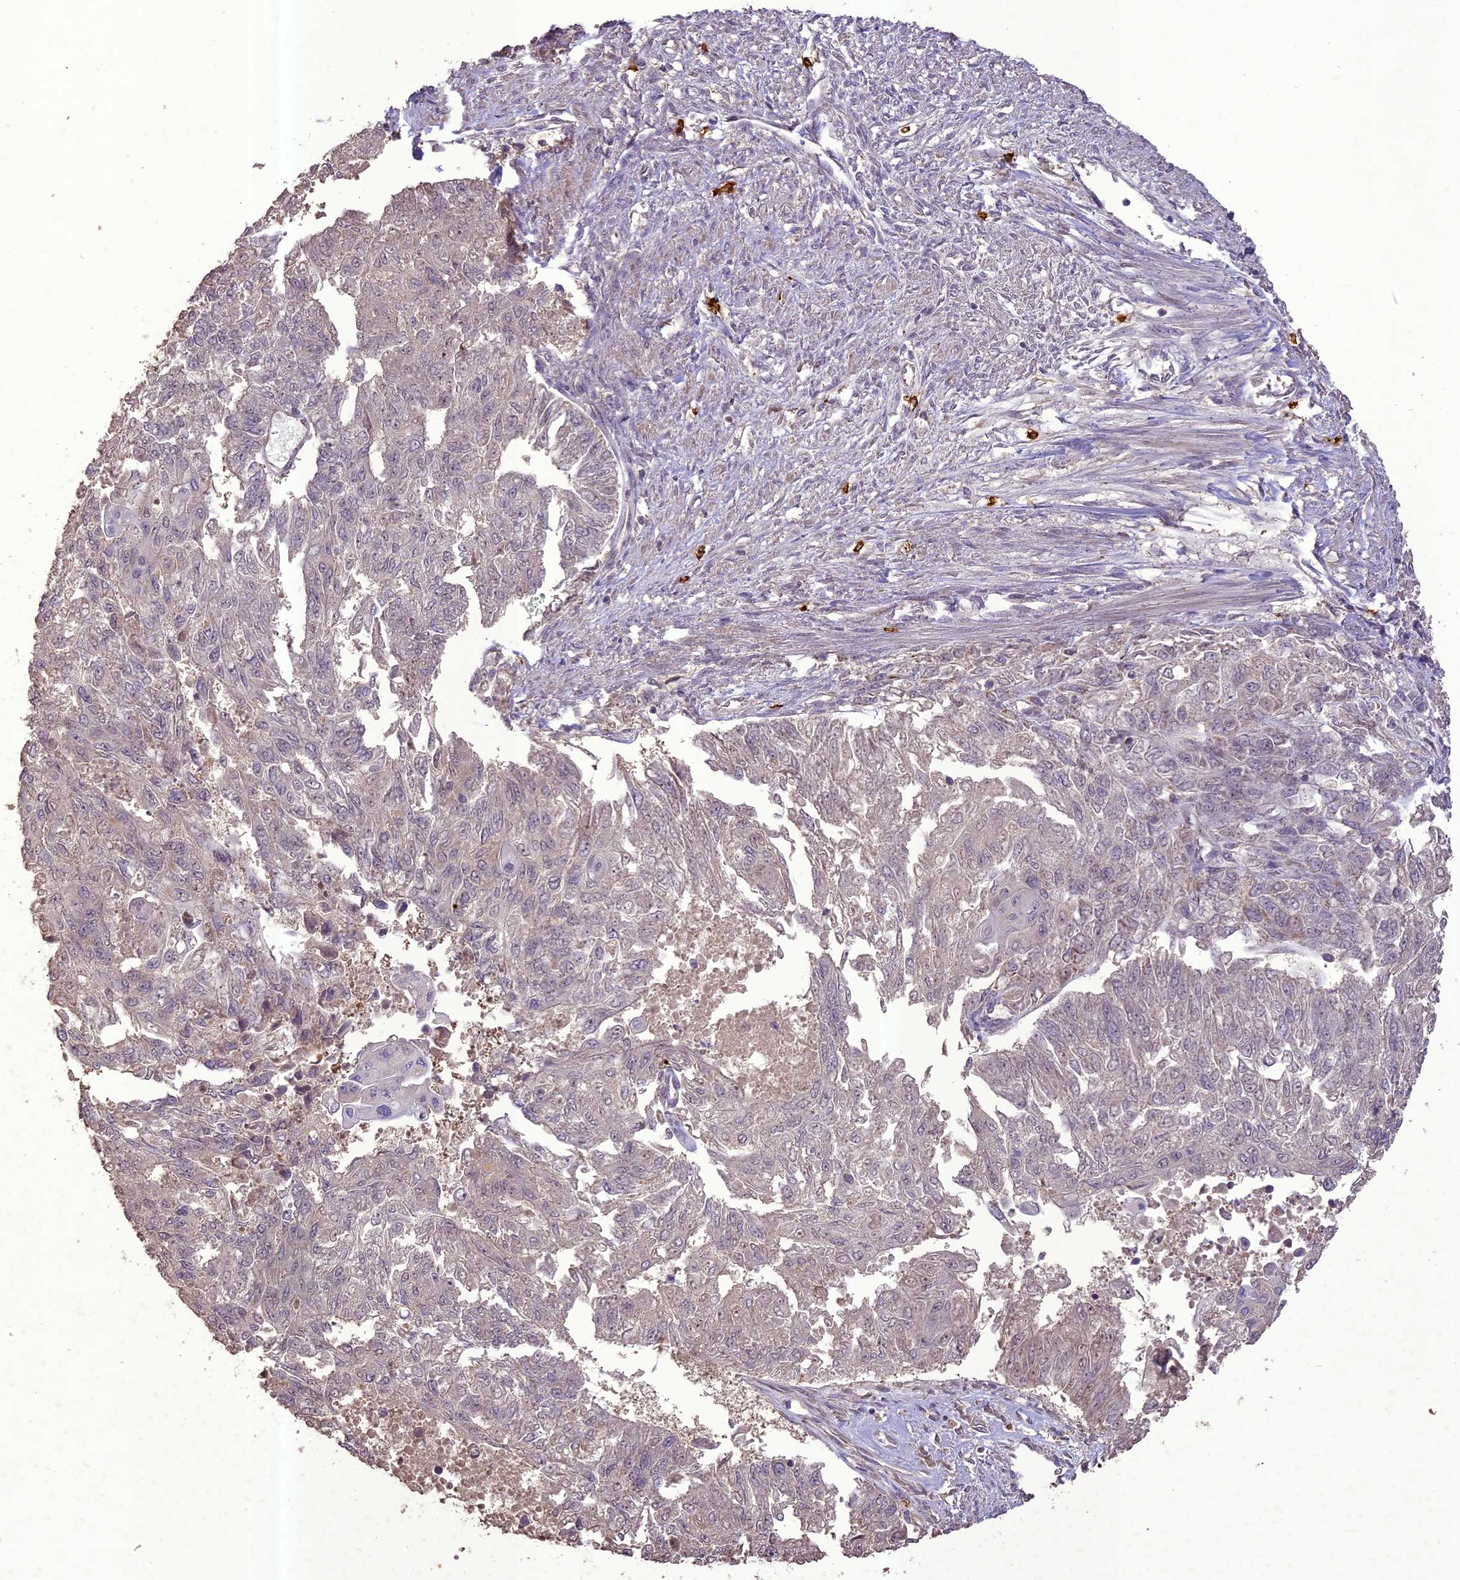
{"staining": {"intensity": "negative", "quantity": "none", "location": "none"}, "tissue": "endometrial cancer", "cell_type": "Tumor cells", "image_type": "cancer", "snomed": [{"axis": "morphology", "description": "Adenocarcinoma, NOS"}, {"axis": "topography", "description": "Endometrium"}], "caption": "Protein analysis of endometrial cancer reveals no significant expression in tumor cells. Brightfield microscopy of IHC stained with DAB (brown) and hematoxylin (blue), captured at high magnification.", "gene": "TIGD7", "patient": {"sex": "female", "age": 32}}